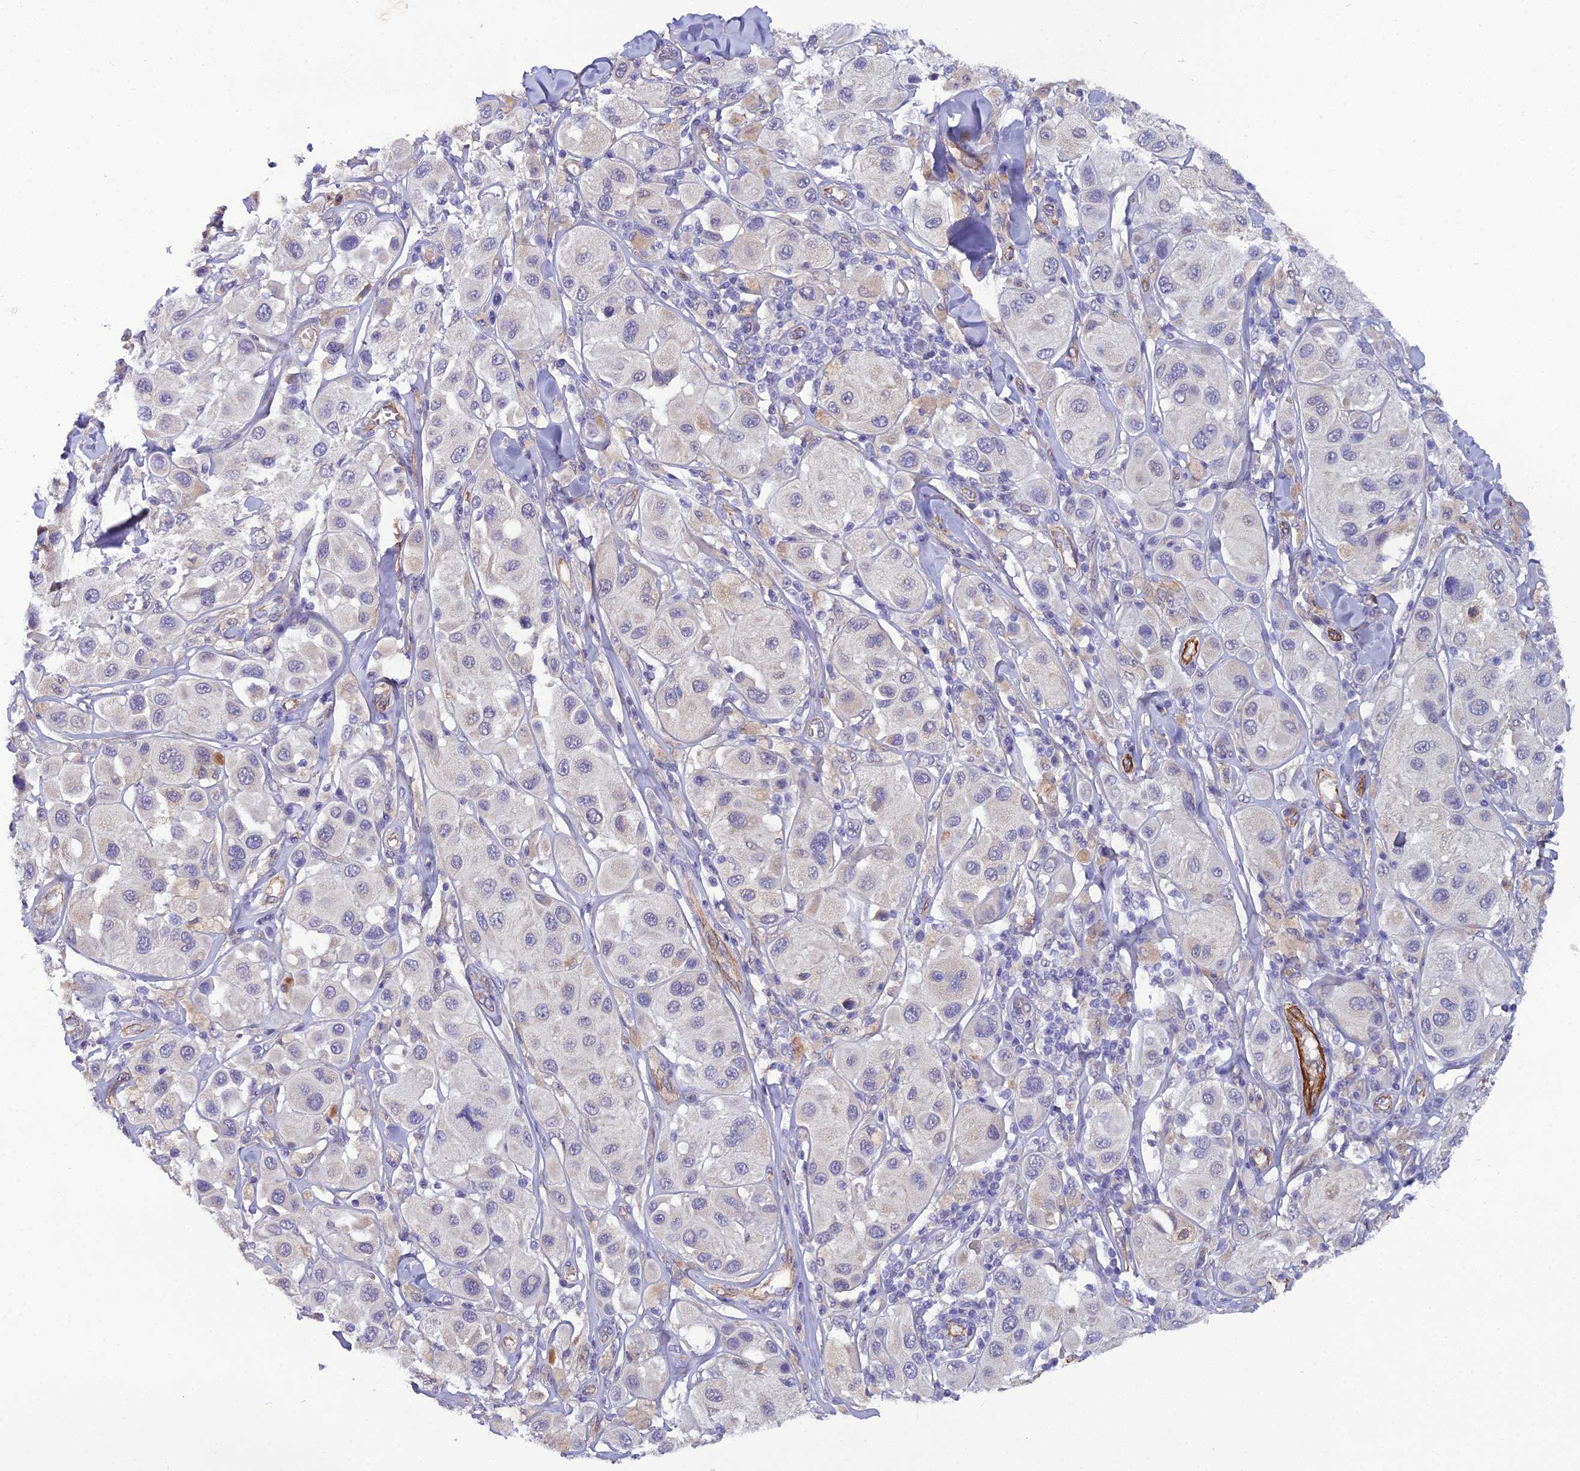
{"staining": {"intensity": "negative", "quantity": "none", "location": "none"}, "tissue": "melanoma", "cell_type": "Tumor cells", "image_type": "cancer", "snomed": [{"axis": "morphology", "description": "Malignant melanoma, Metastatic site"}, {"axis": "topography", "description": "Skin"}], "caption": "Tumor cells show no significant expression in malignant melanoma (metastatic site).", "gene": "CFAP47", "patient": {"sex": "male", "age": 41}}